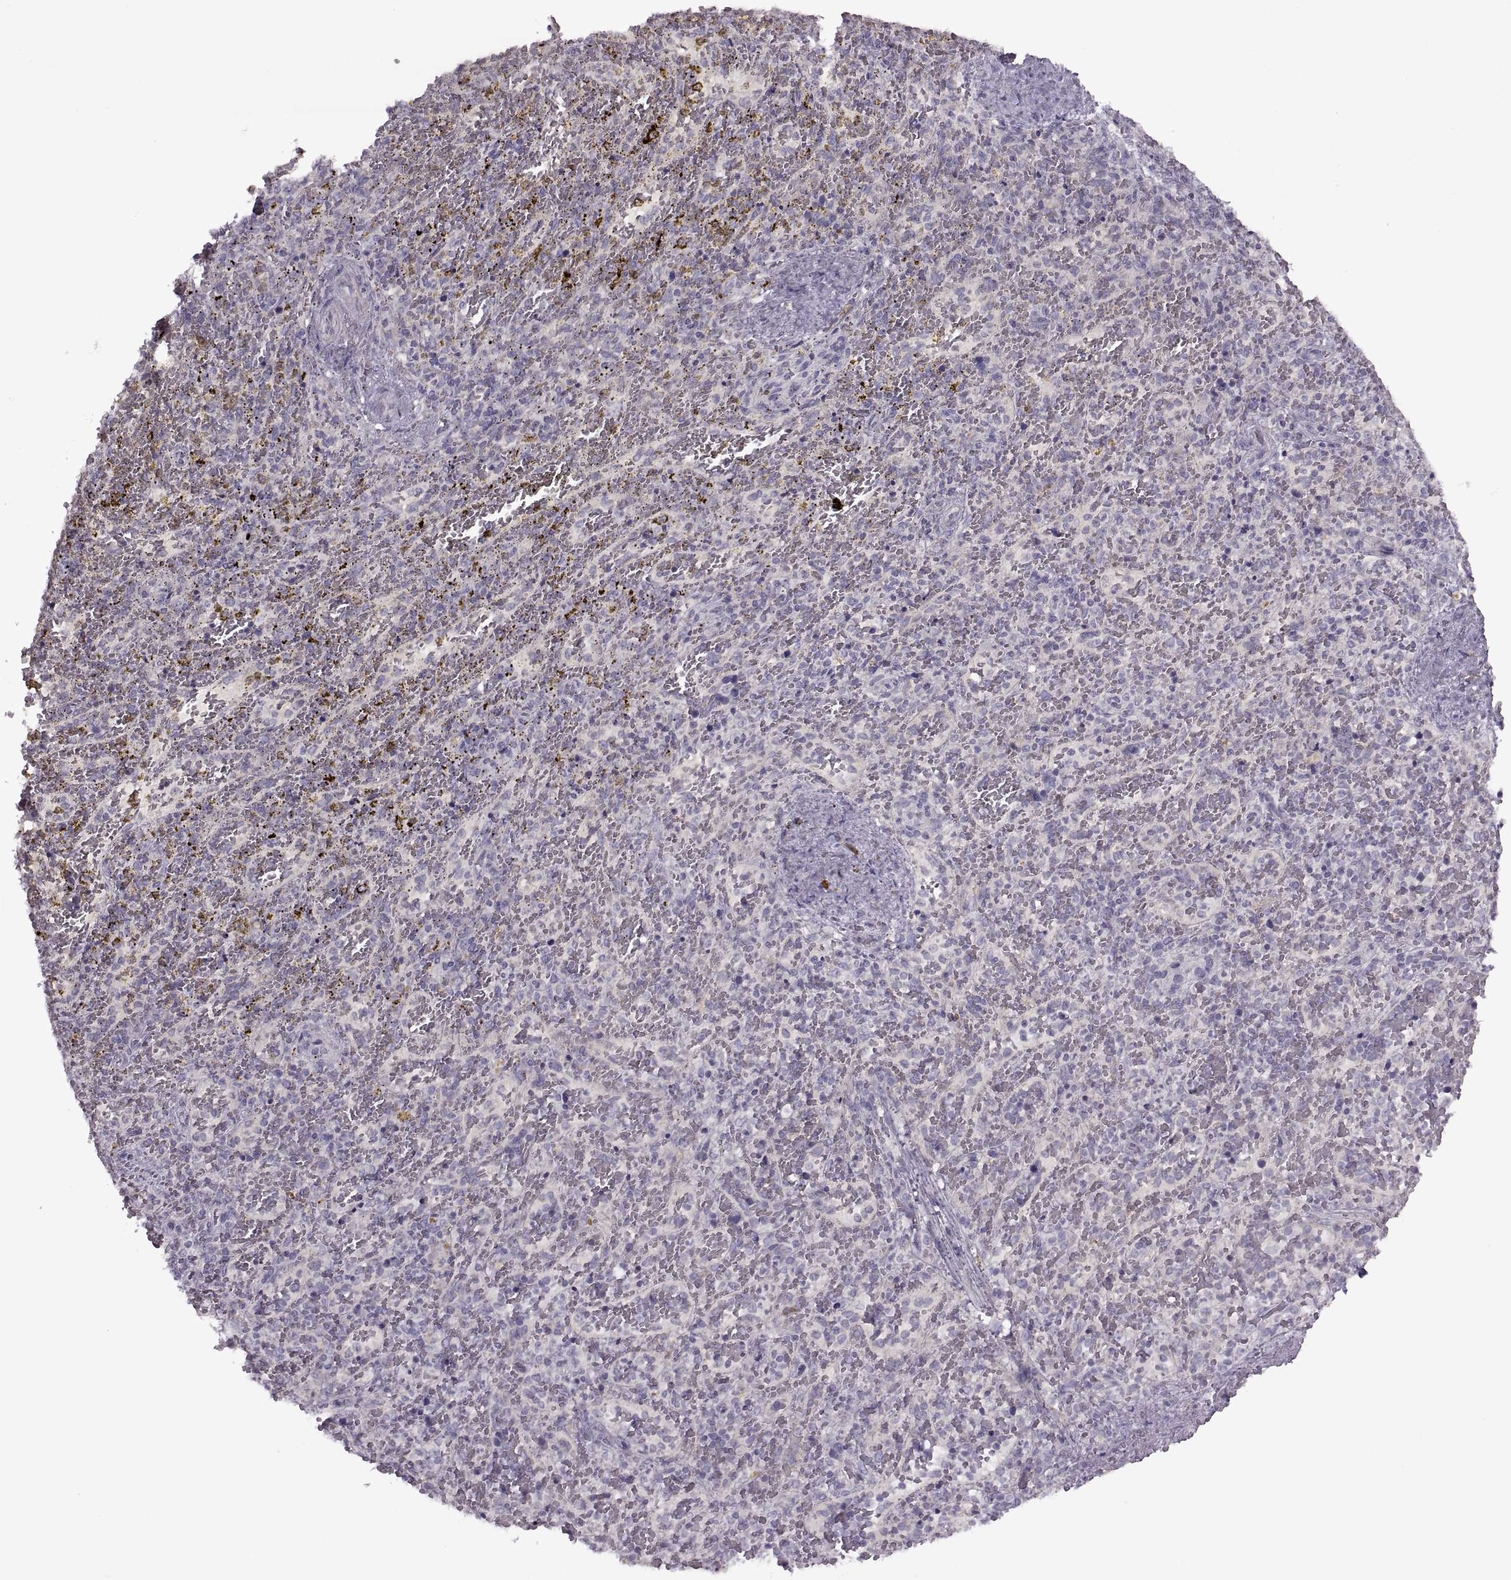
{"staining": {"intensity": "negative", "quantity": "none", "location": "none"}, "tissue": "spleen", "cell_type": "Cells in red pulp", "image_type": "normal", "snomed": [{"axis": "morphology", "description": "Normal tissue, NOS"}, {"axis": "topography", "description": "Spleen"}], "caption": "Immunohistochemical staining of unremarkable spleen shows no significant expression in cells in red pulp. (DAB immunohistochemistry with hematoxylin counter stain).", "gene": "PIERCE1", "patient": {"sex": "female", "age": 50}}